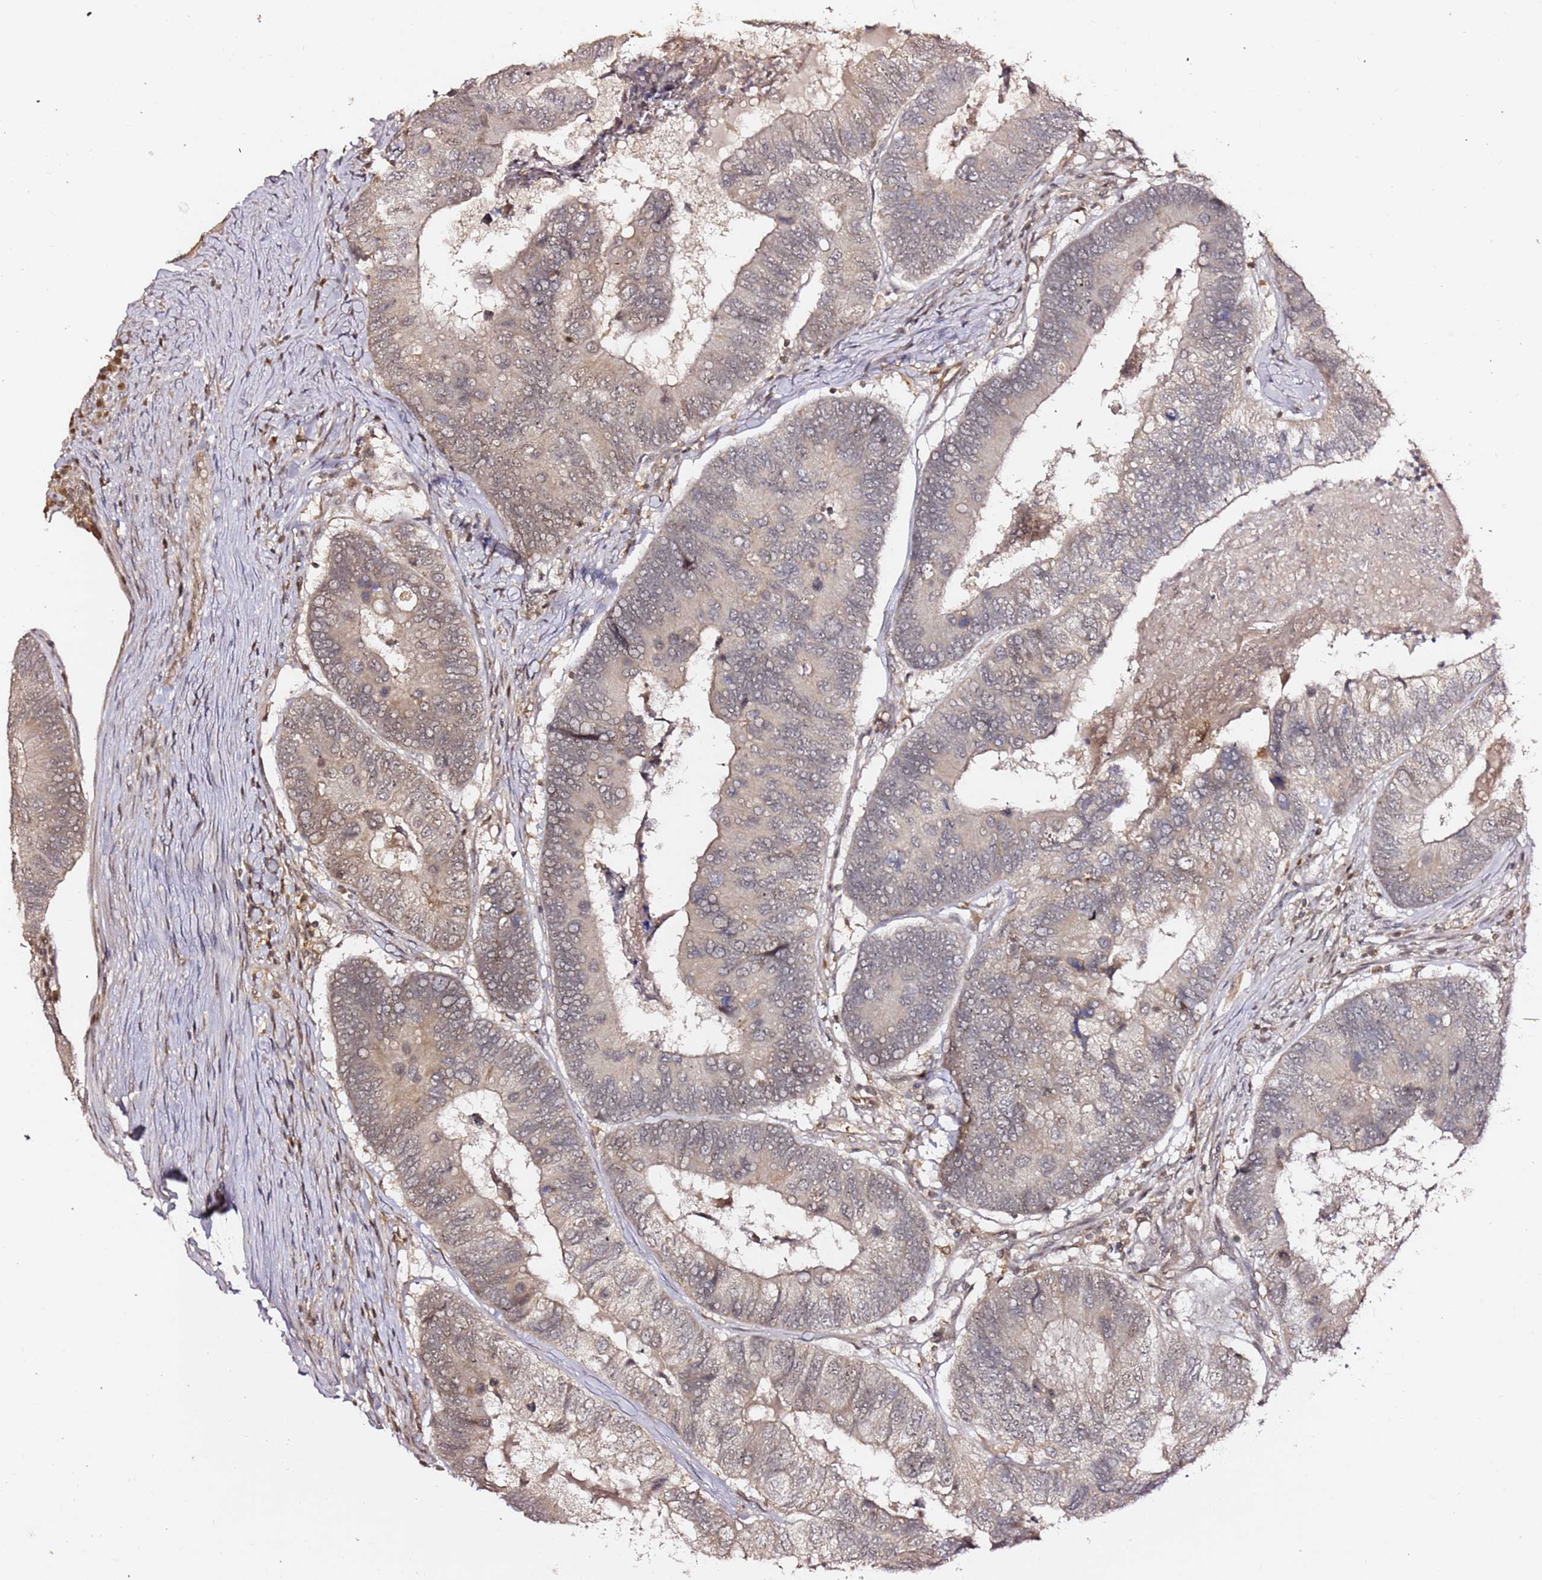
{"staining": {"intensity": "weak", "quantity": "25%-75%", "location": "nuclear"}, "tissue": "colorectal cancer", "cell_type": "Tumor cells", "image_type": "cancer", "snomed": [{"axis": "morphology", "description": "Adenocarcinoma, NOS"}, {"axis": "topography", "description": "Colon"}], "caption": "Protein staining by IHC exhibits weak nuclear expression in approximately 25%-75% of tumor cells in colorectal cancer.", "gene": "OR5V1", "patient": {"sex": "female", "age": 67}}